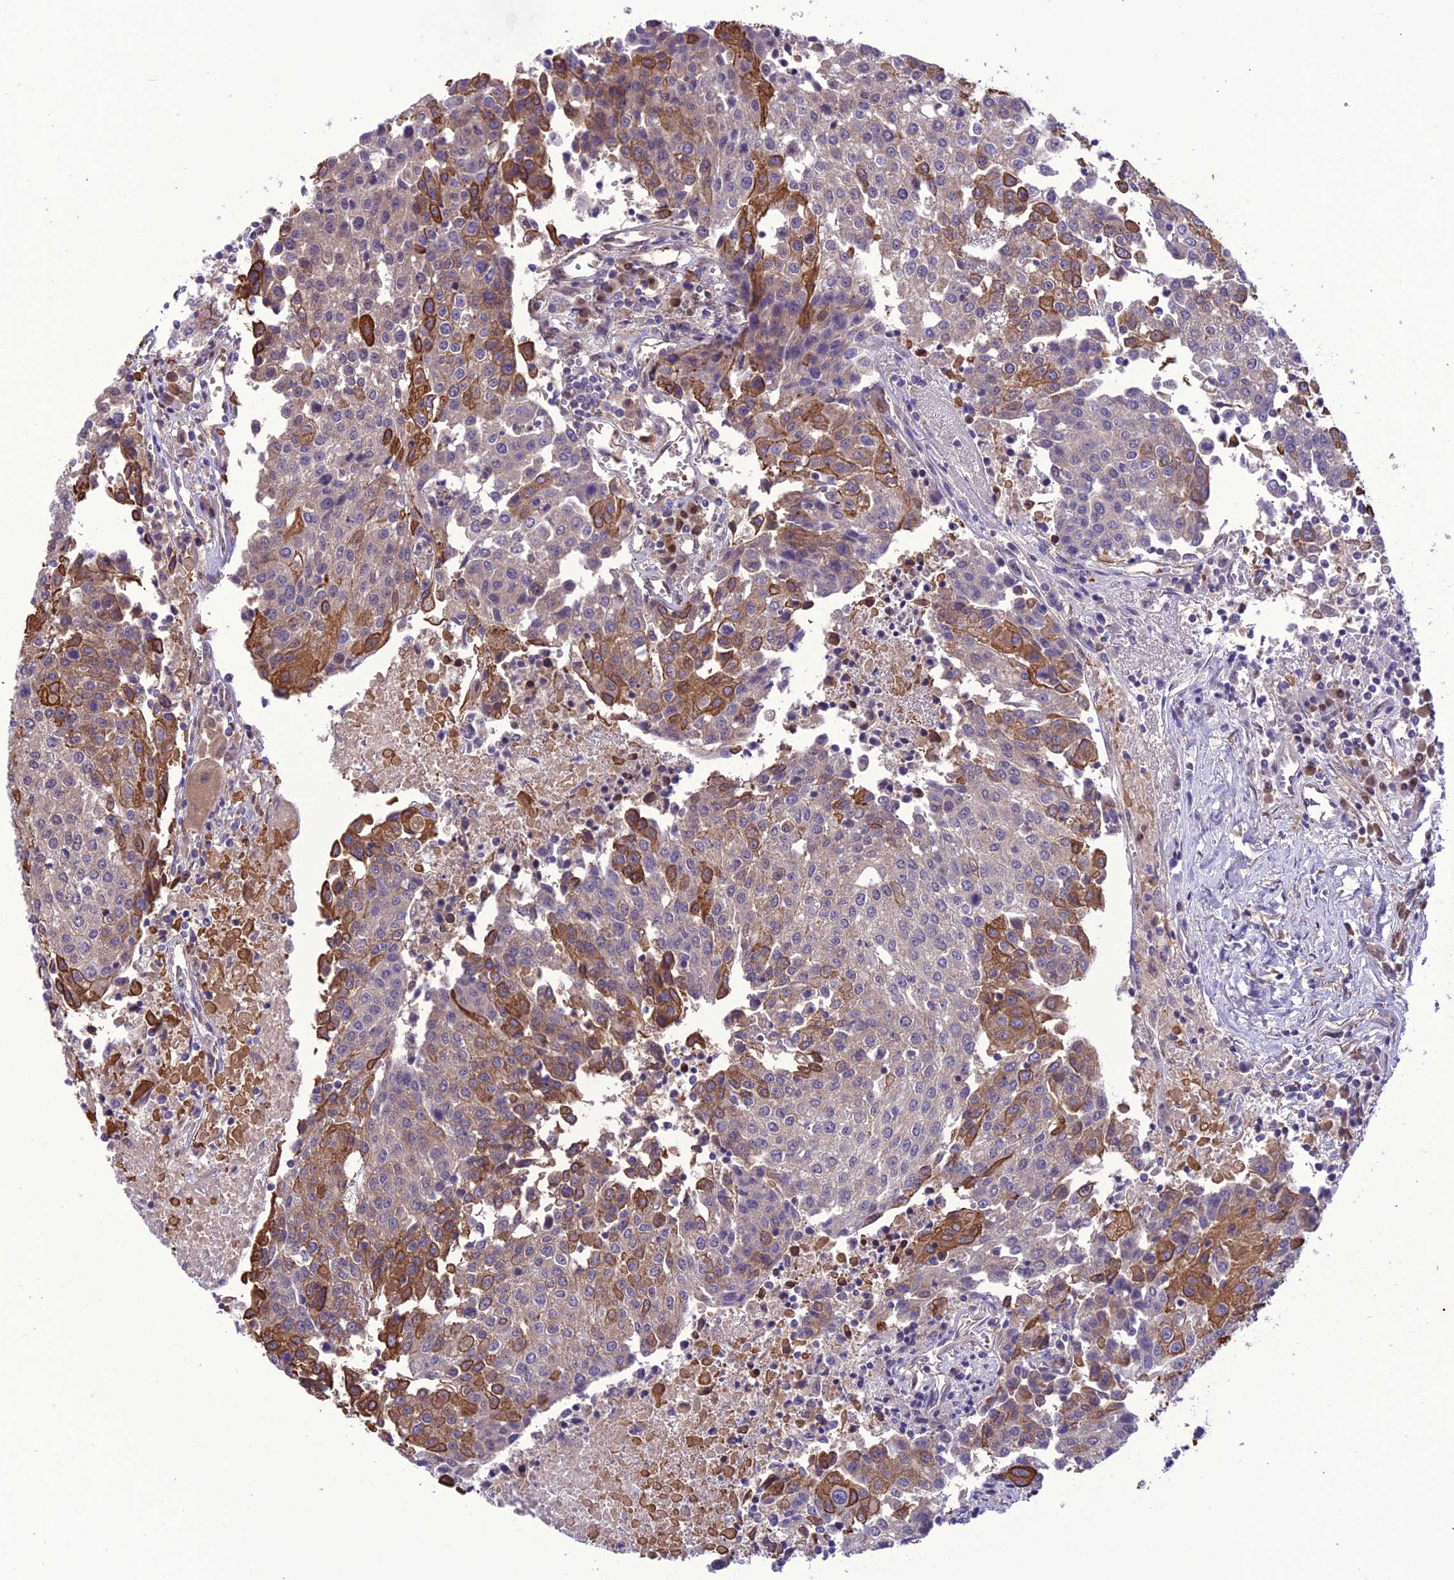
{"staining": {"intensity": "moderate", "quantity": "<25%", "location": "cytoplasmic/membranous"}, "tissue": "urothelial cancer", "cell_type": "Tumor cells", "image_type": "cancer", "snomed": [{"axis": "morphology", "description": "Urothelial carcinoma, High grade"}, {"axis": "topography", "description": "Urinary bladder"}], "caption": "High-grade urothelial carcinoma stained with immunohistochemistry (IHC) displays moderate cytoplasmic/membranous expression in about <25% of tumor cells.", "gene": "BORCS6", "patient": {"sex": "female", "age": 85}}